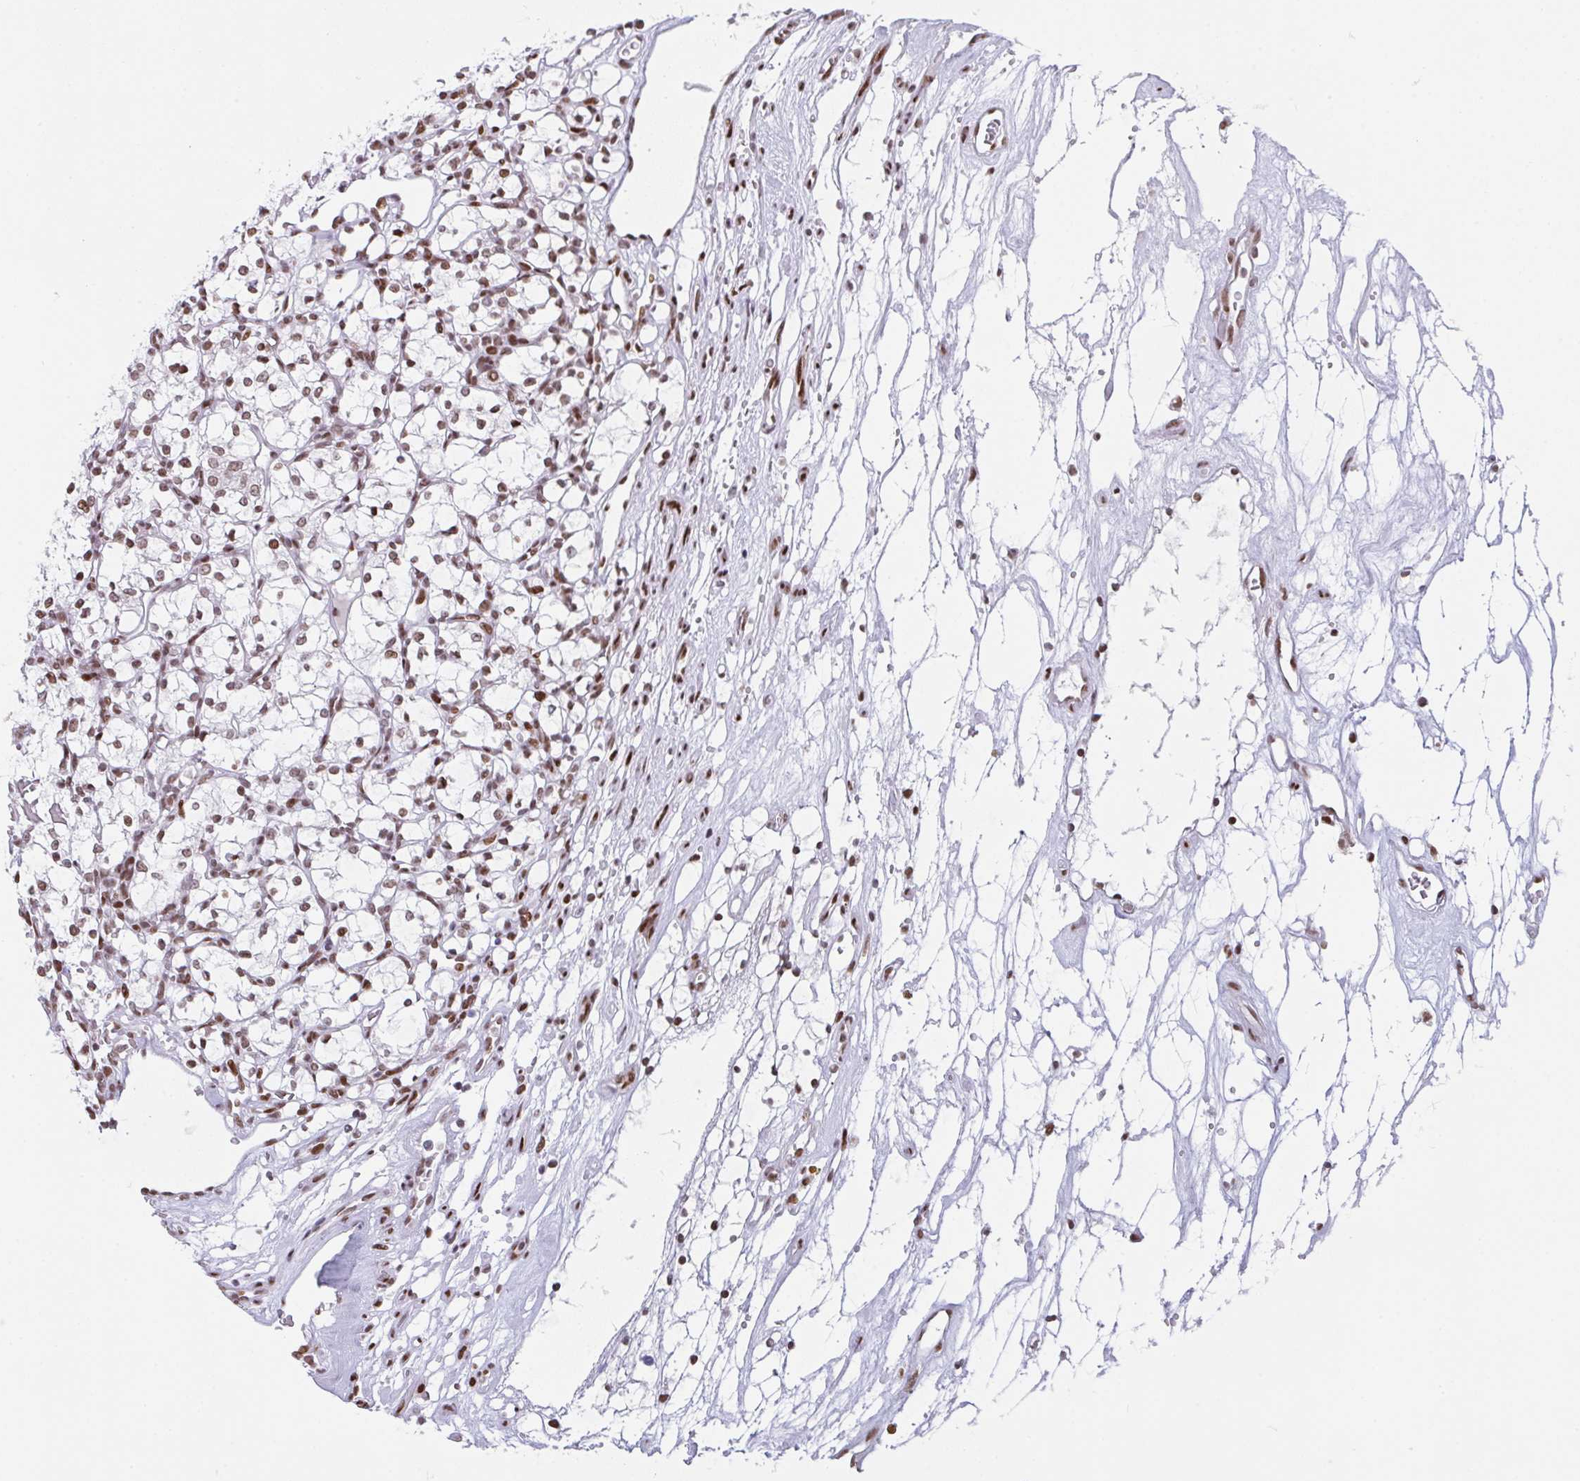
{"staining": {"intensity": "moderate", "quantity": ">75%", "location": "nuclear"}, "tissue": "renal cancer", "cell_type": "Tumor cells", "image_type": "cancer", "snomed": [{"axis": "morphology", "description": "Adenocarcinoma, NOS"}, {"axis": "topography", "description": "Kidney"}], "caption": "Immunohistochemistry (IHC) (DAB) staining of human adenocarcinoma (renal) exhibits moderate nuclear protein positivity in about >75% of tumor cells.", "gene": "CLP1", "patient": {"sex": "female", "age": 69}}